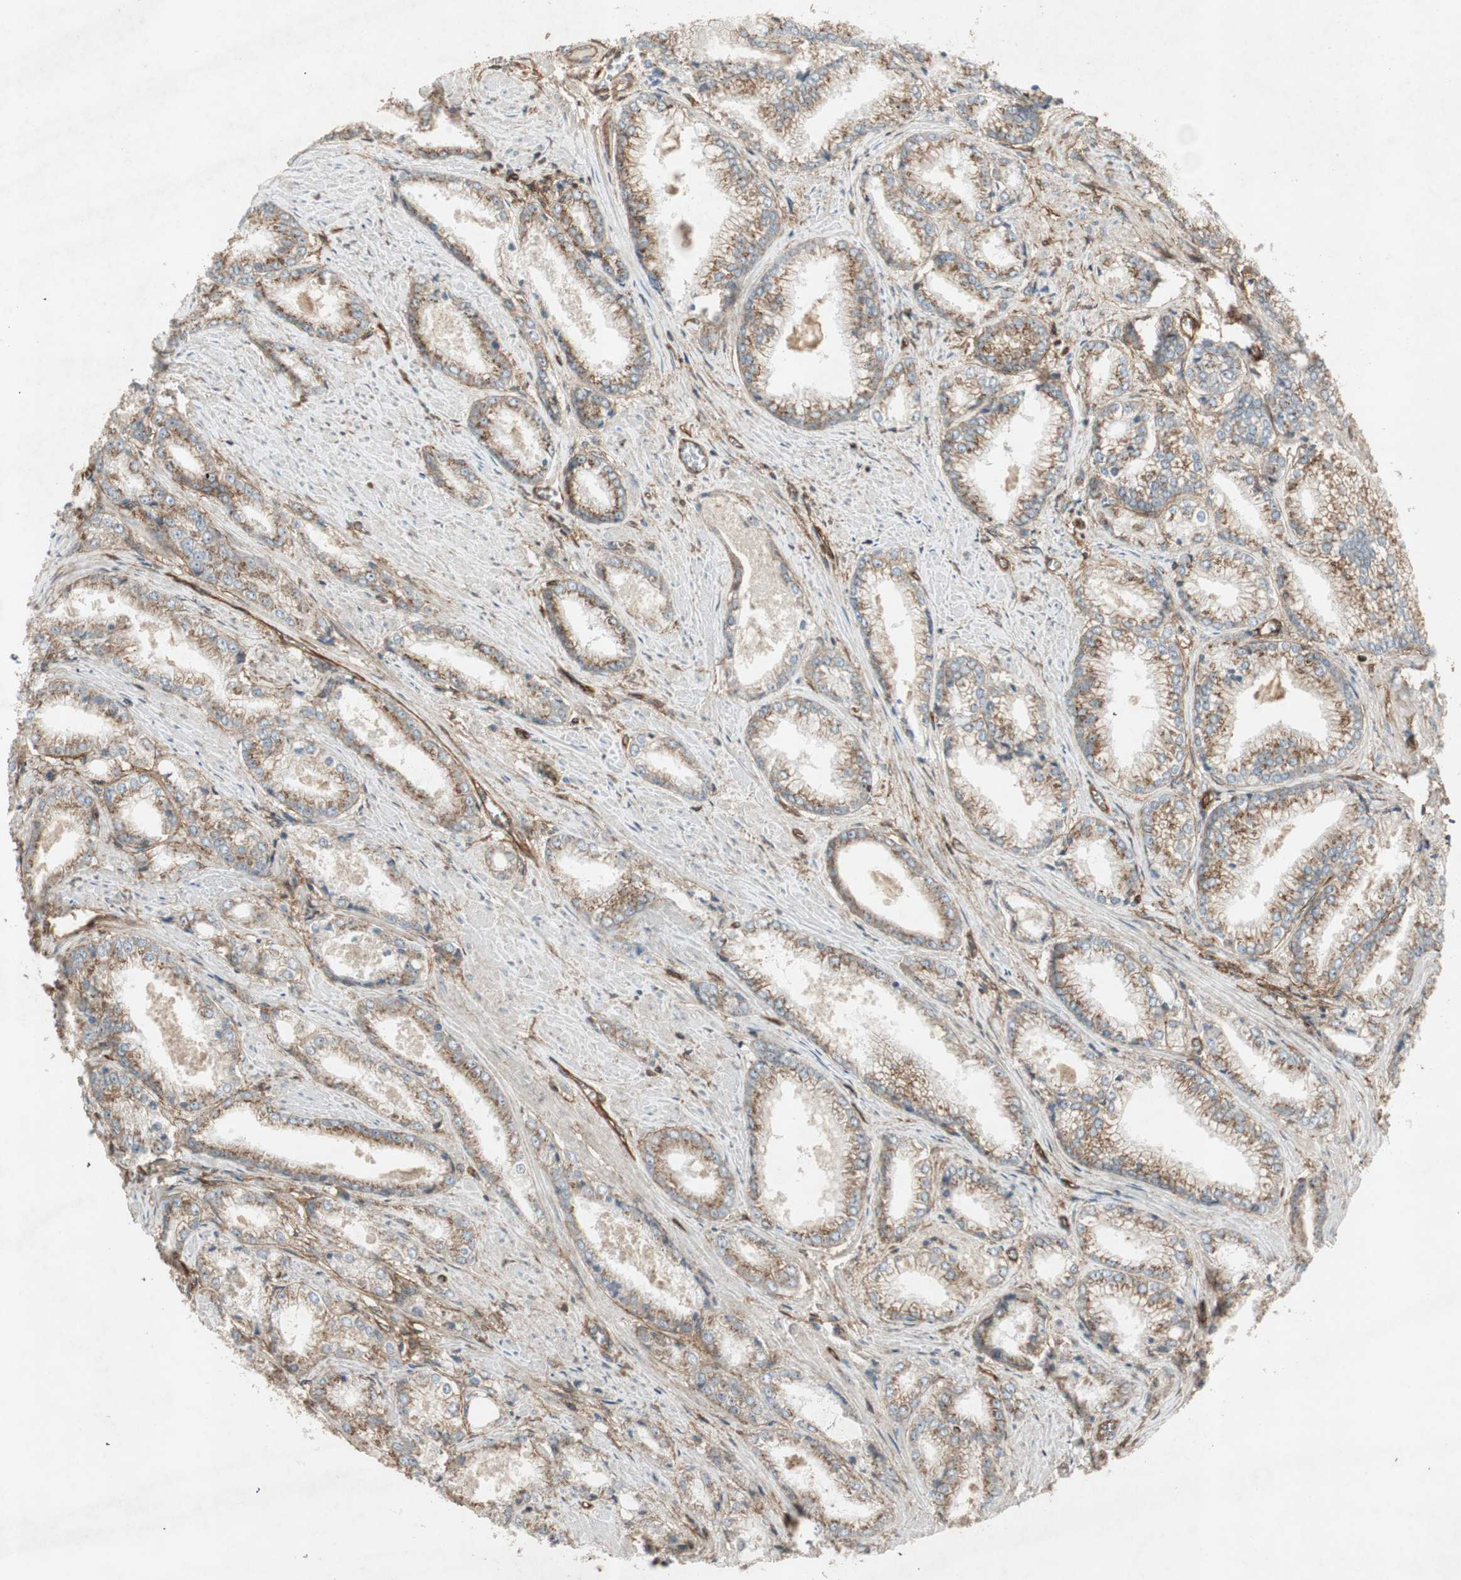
{"staining": {"intensity": "moderate", "quantity": ">75%", "location": "cytoplasmic/membranous"}, "tissue": "prostate cancer", "cell_type": "Tumor cells", "image_type": "cancer", "snomed": [{"axis": "morphology", "description": "Adenocarcinoma, Low grade"}, {"axis": "topography", "description": "Prostate"}], "caption": "Prostate adenocarcinoma (low-grade) stained for a protein exhibits moderate cytoplasmic/membranous positivity in tumor cells.", "gene": "BTN3A3", "patient": {"sex": "male", "age": 64}}